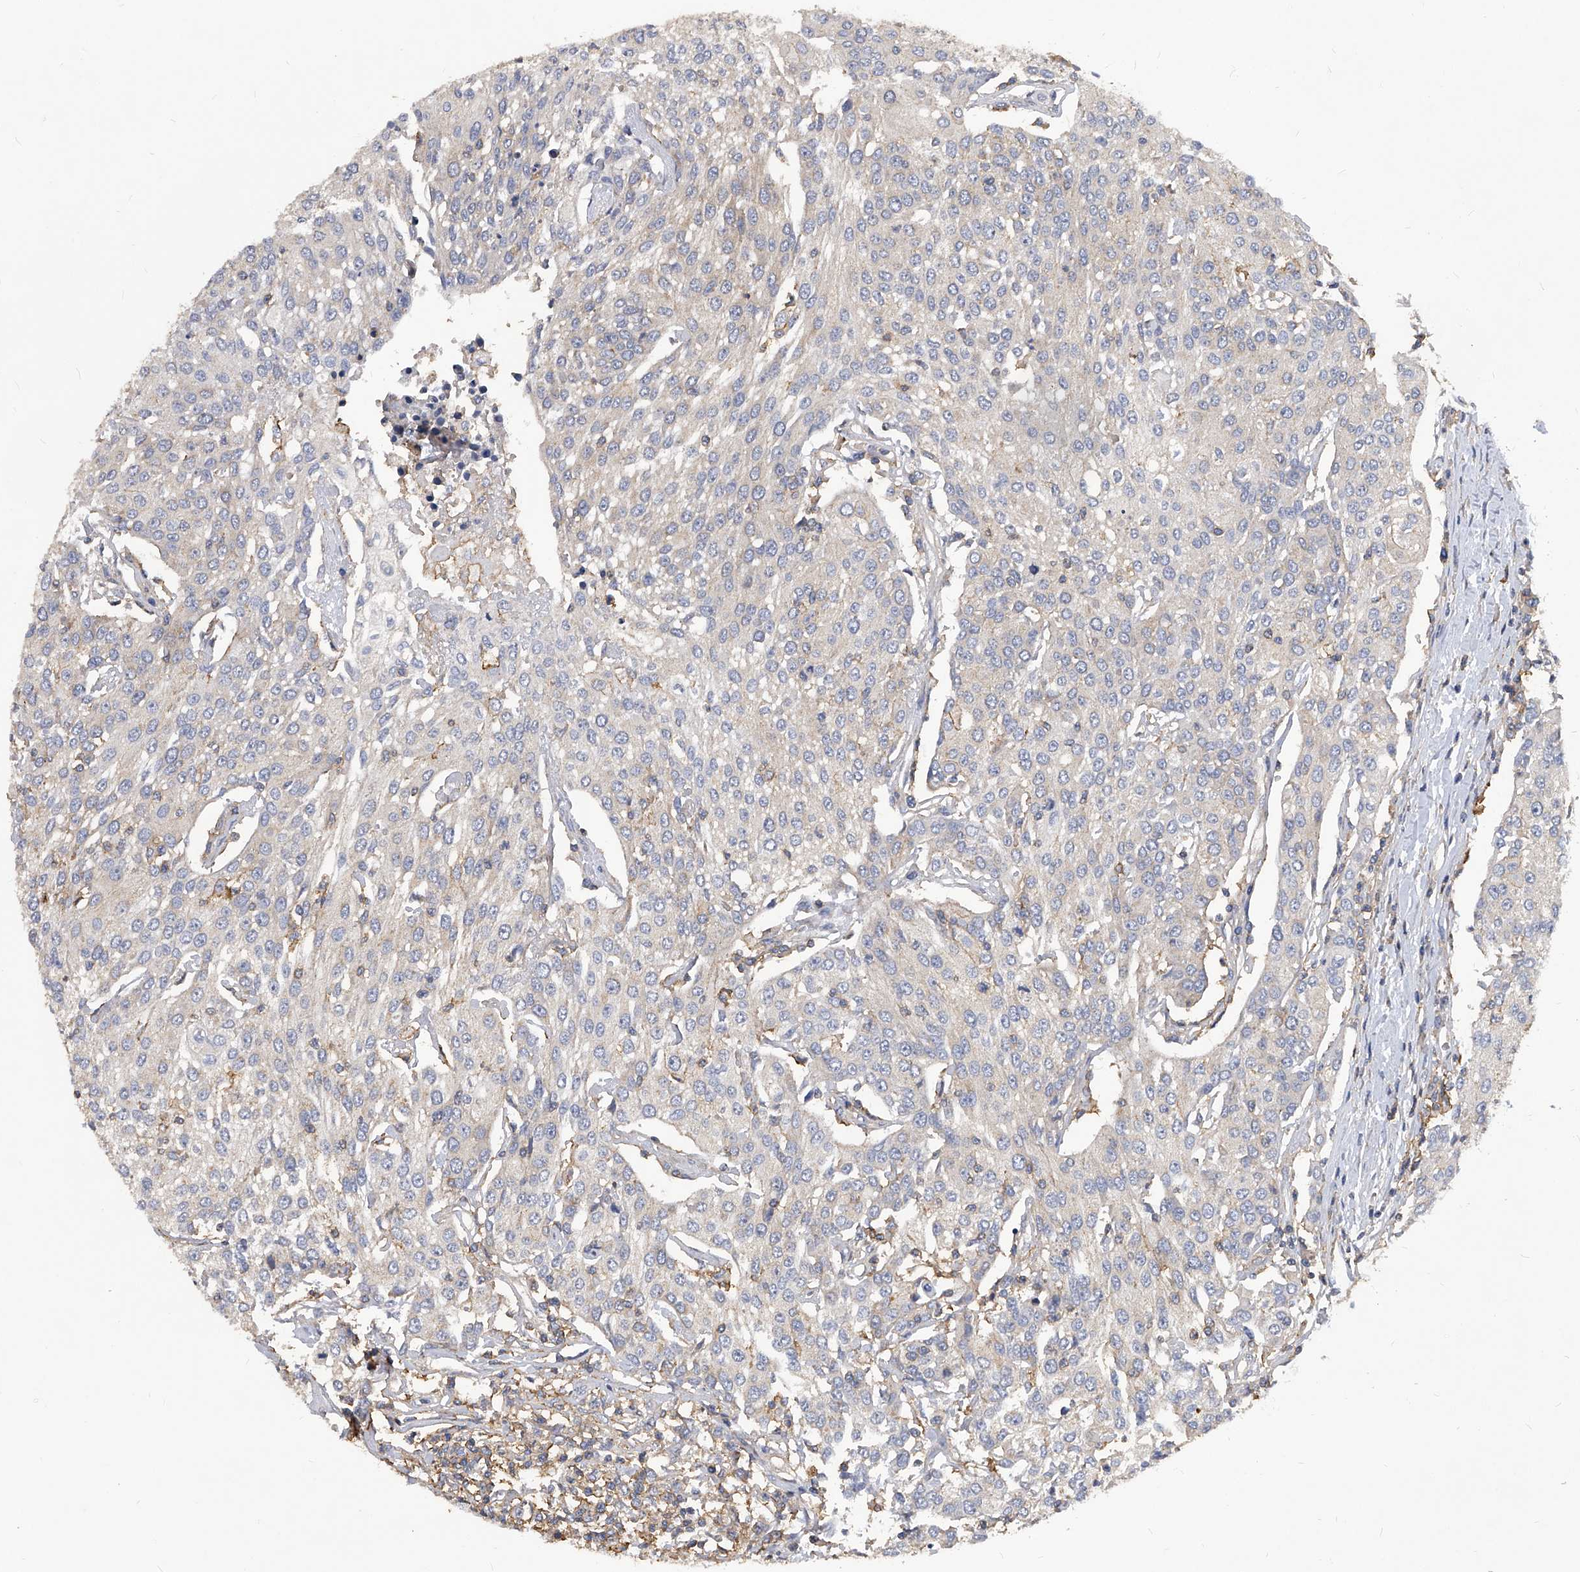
{"staining": {"intensity": "negative", "quantity": "none", "location": "none"}, "tissue": "urothelial cancer", "cell_type": "Tumor cells", "image_type": "cancer", "snomed": [{"axis": "morphology", "description": "Urothelial carcinoma, High grade"}, {"axis": "topography", "description": "Urinary bladder"}], "caption": "This is an immunohistochemistry photomicrograph of human urothelial carcinoma (high-grade). There is no staining in tumor cells.", "gene": "ATG5", "patient": {"sex": "female", "age": 85}}